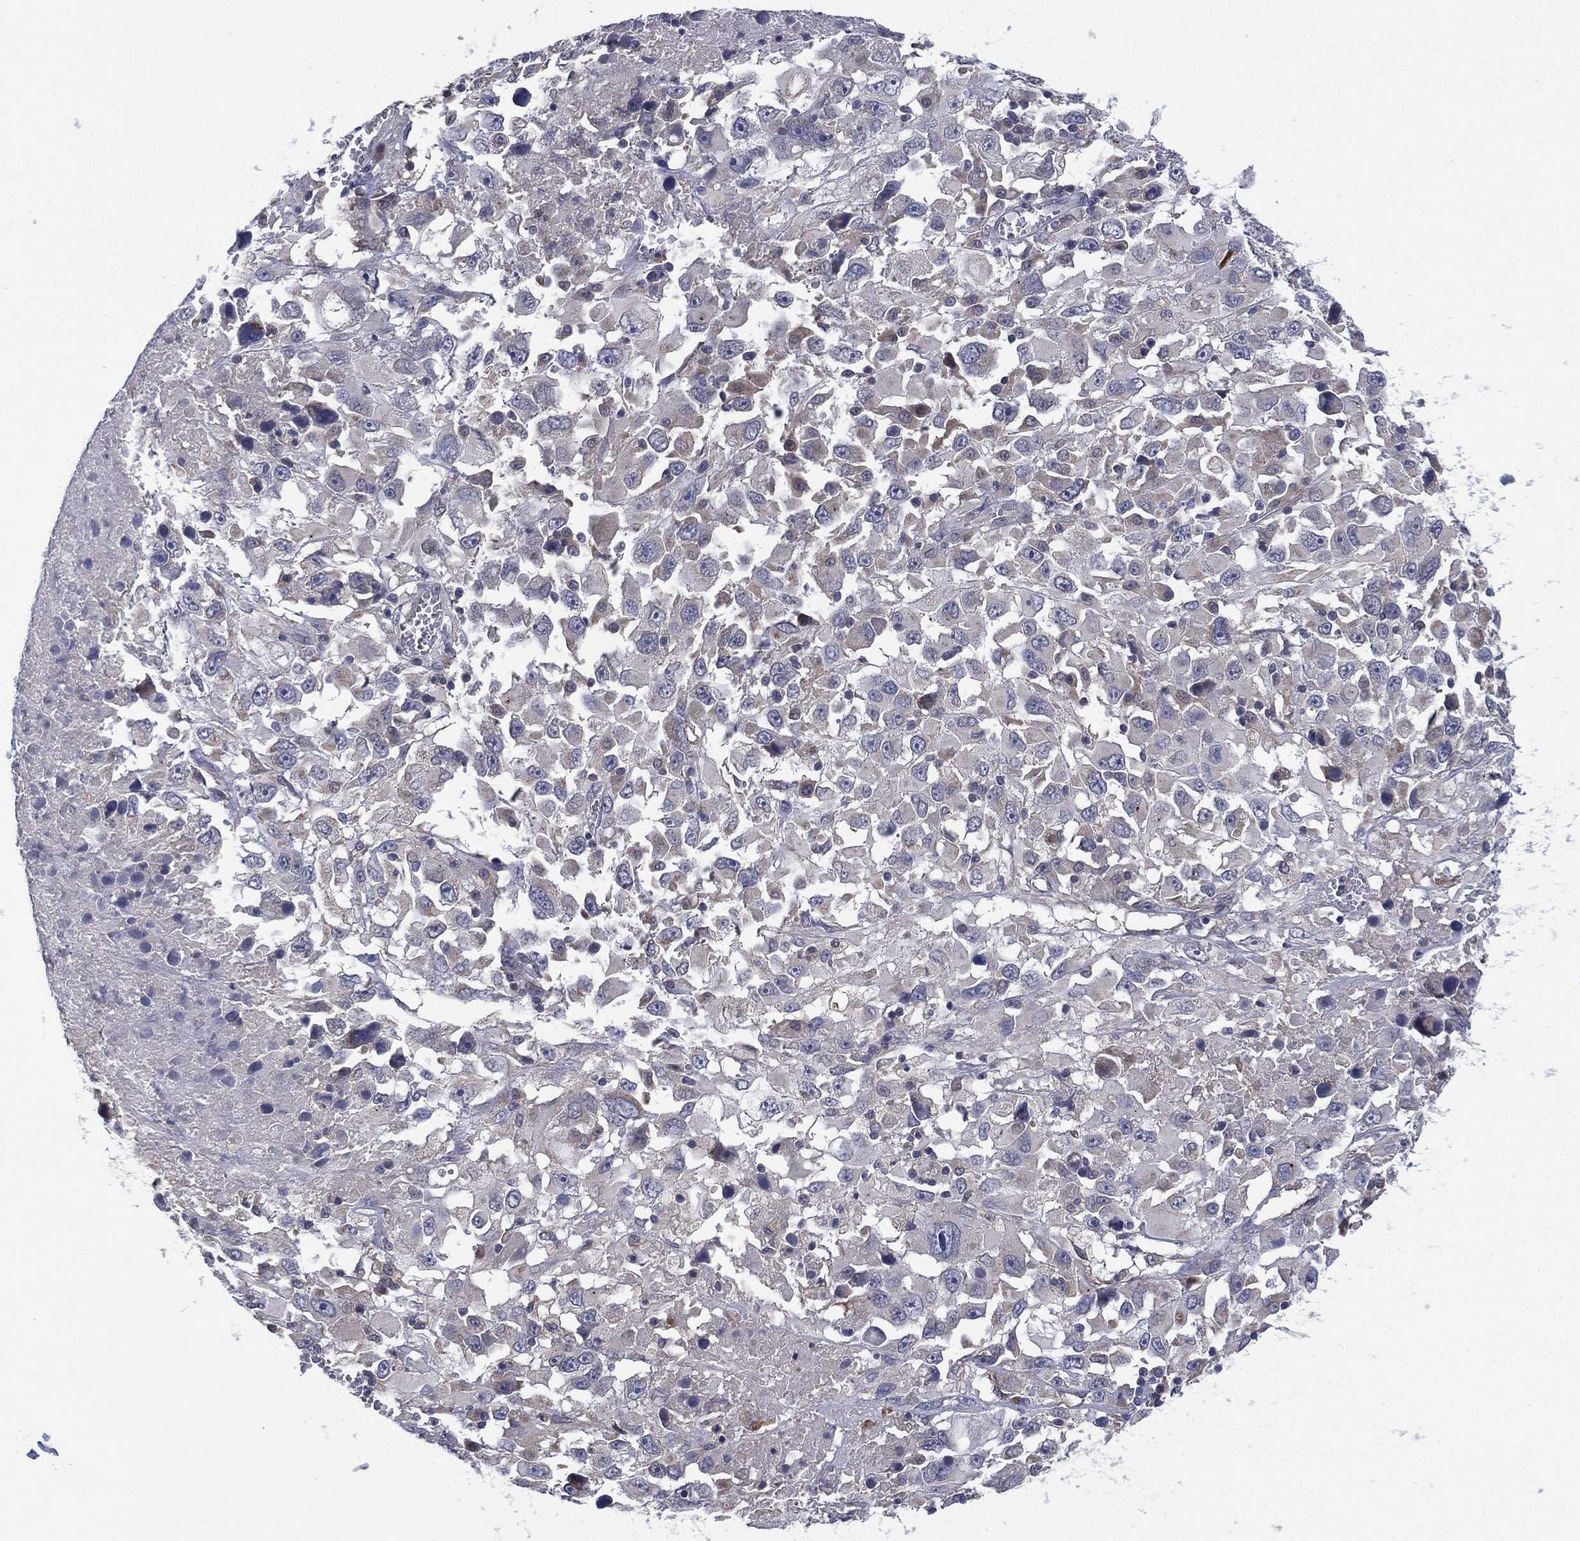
{"staining": {"intensity": "negative", "quantity": "none", "location": "none"}, "tissue": "melanoma", "cell_type": "Tumor cells", "image_type": "cancer", "snomed": [{"axis": "morphology", "description": "Malignant melanoma, Metastatic site"}, {"axis": "topography", "description": "Soft tissue"}], "caption": "A photomicrograph of human melanoma is negative for staining in tumor cells.", "gene": "MPP7", "patient": {"sex": "male", "age": 50}}